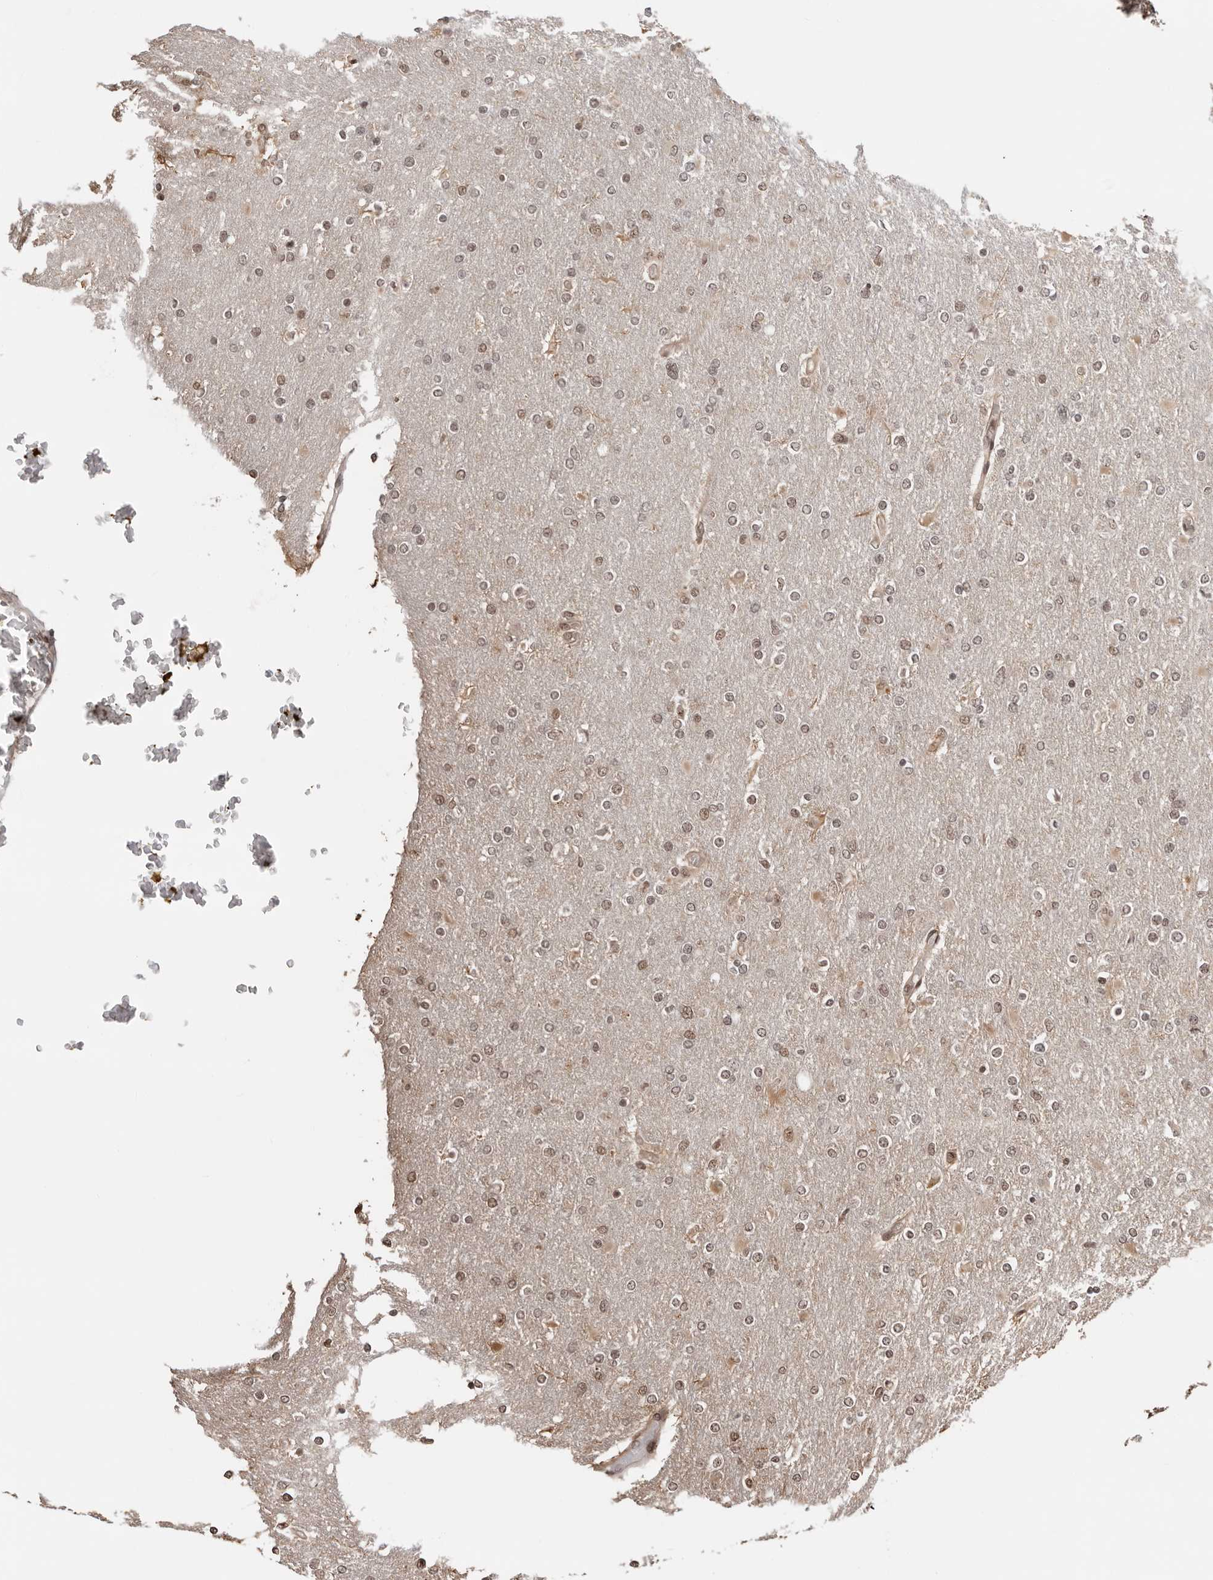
{"staining": {"intensity": "weak", "quantity": ">75%", "location": "nuclear"}, "tissue": "glioma", "cell_type": "Tumor cells", "image_type": "cancer", "snomed": [{"axis": "morphology", "description": "Glioma, malignant, High grade"}, {"axis": "topography", "description": "Cerebral cortex"}], "caption": "A high-resolution histopathology image shows IHC staining of glioma, which reveals weak nuclear staining in about >75% of tumor cells. The protein of interest is stained brown, and the nuclei are stained in blue (DAB IHC with brightfield microscopy, high magnification).", "gene": "SDE2", "patient": {"sex": "female", "age": 36}}